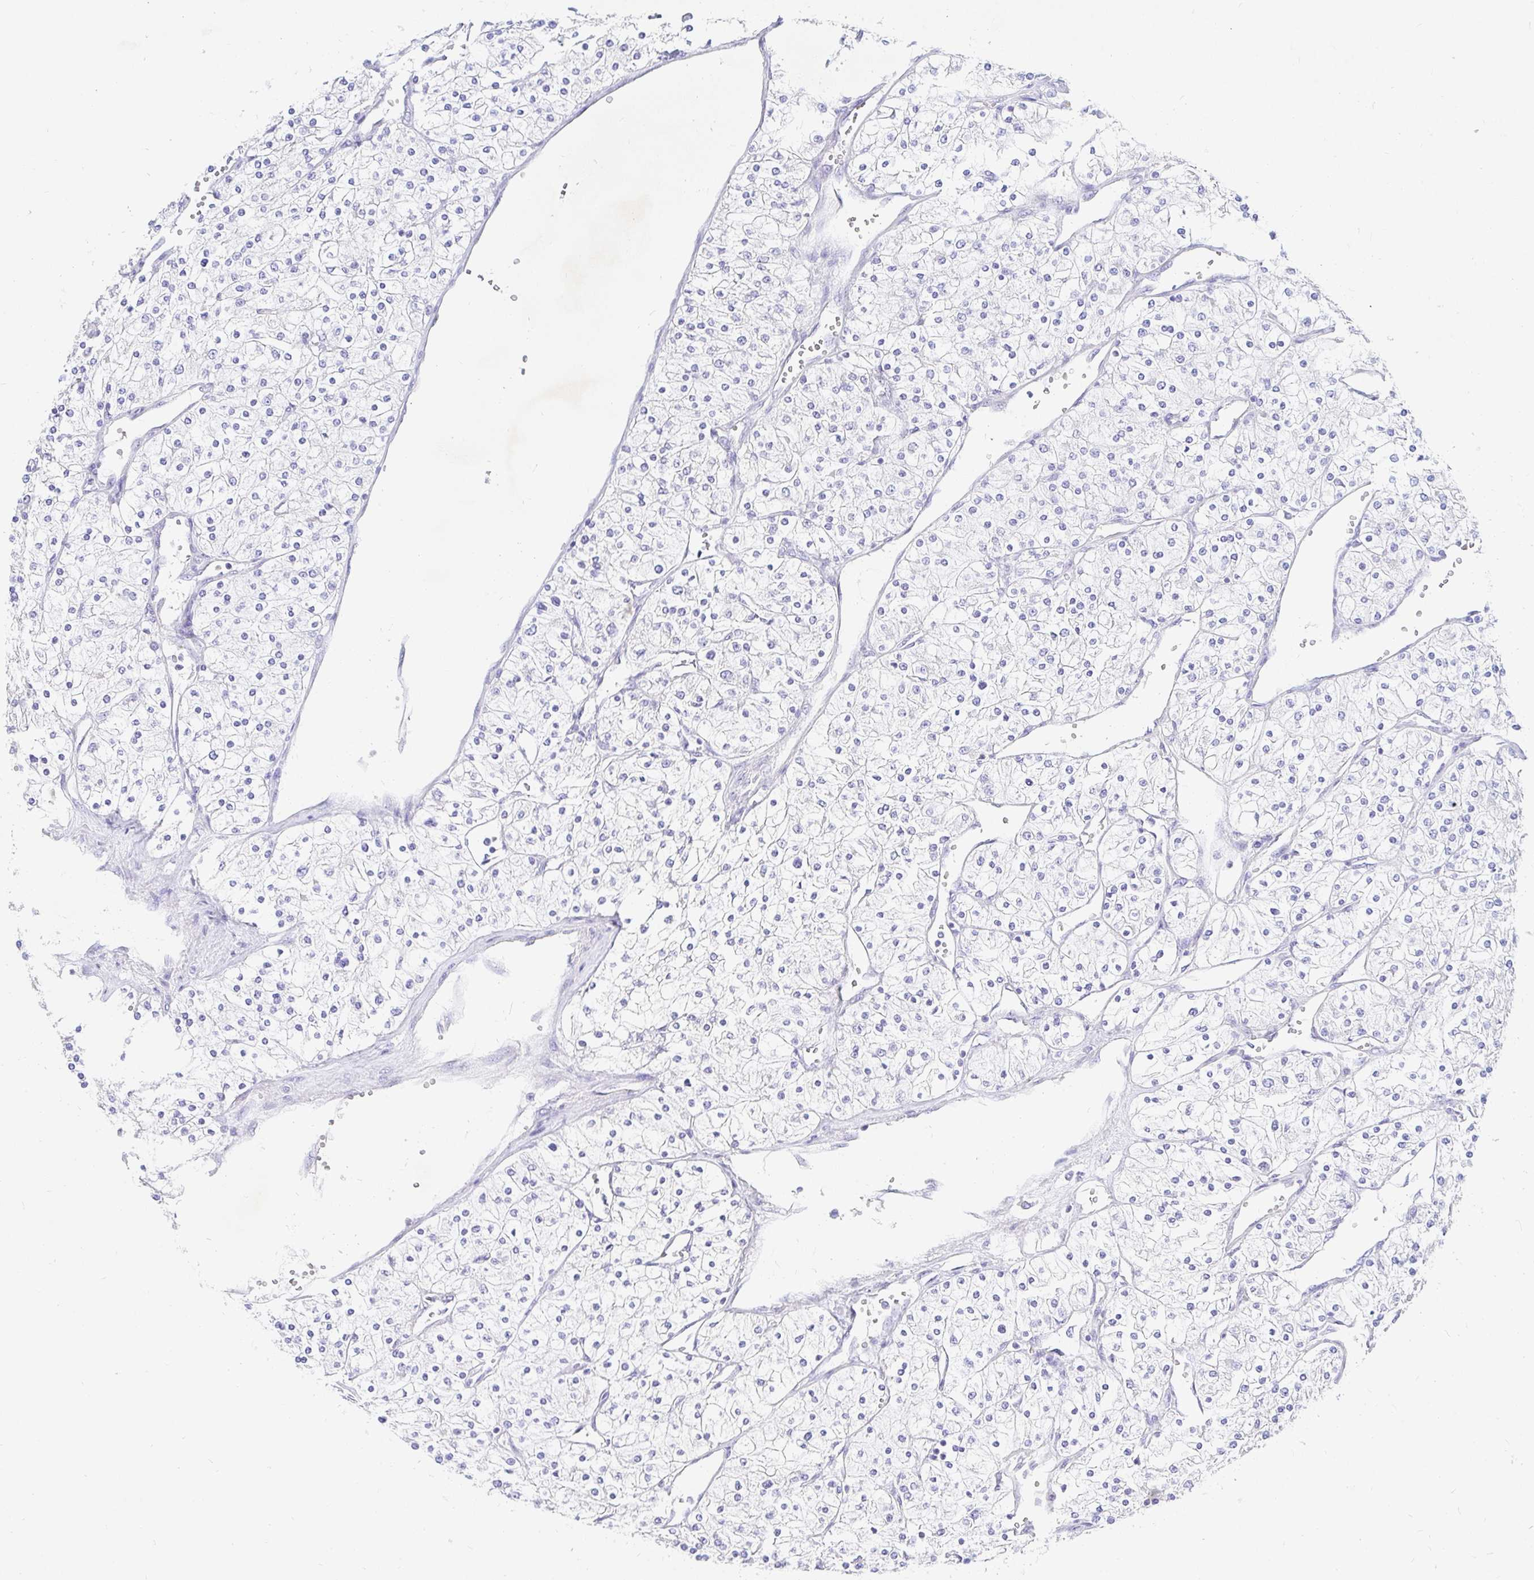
{"staining": {"intensity": "negative", "quantity": "none", "location": "none"}, "tissue": "renal cancer", "cell_type": "Tumor cells", "image_type": "cancer", "snomed": [{"axis": "morphology", "description": "Adenocarcinoma, NOS"}, {"axis": "topography", "description": "Kidney"}], "caption": "Renal cancer was stained to show a protein in brown. There is no significant expression in tumor cells.", "gene": "NR2E1", "patient": {"sex": "male", "age": 80}}